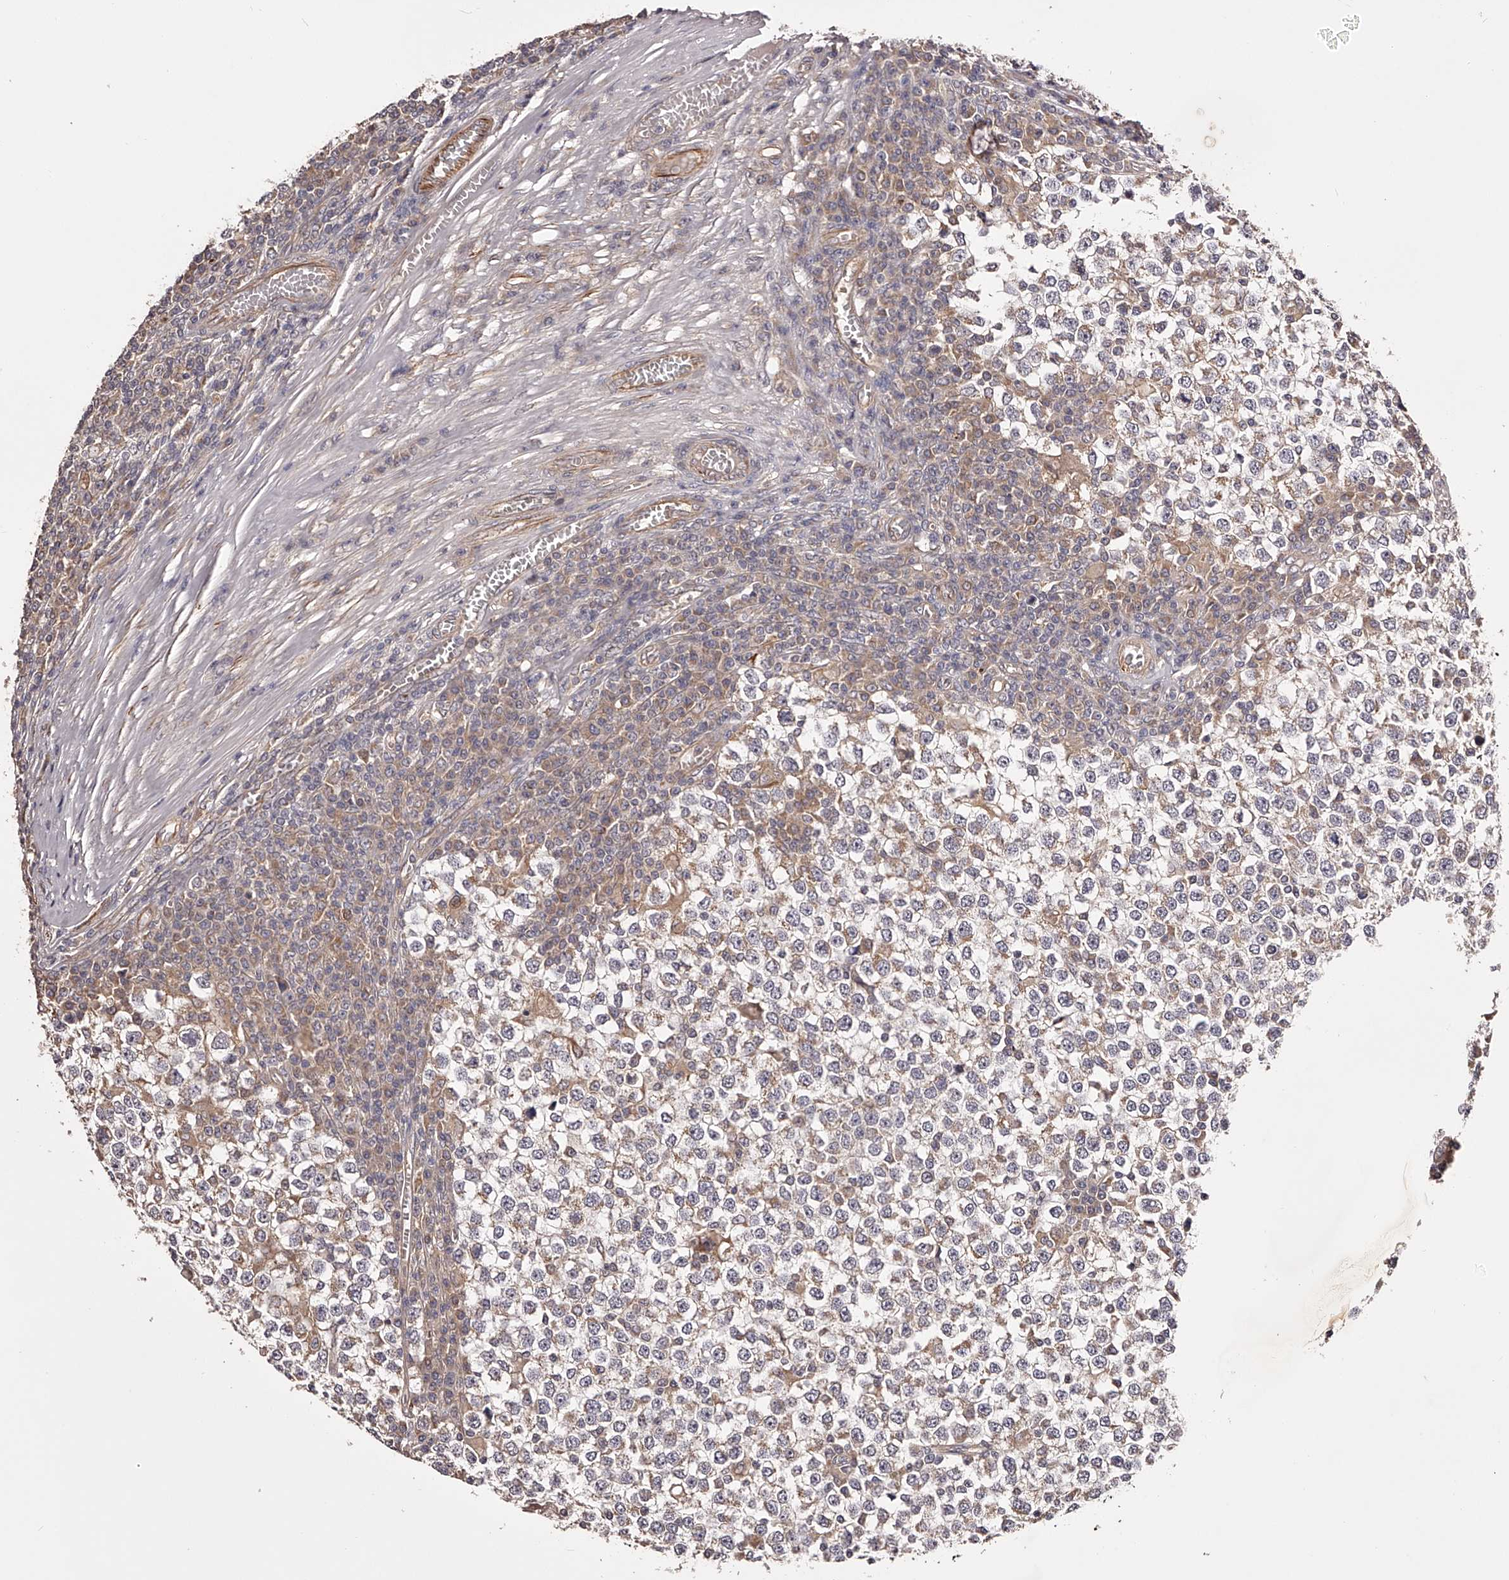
{"staining": {"intensity": "weak", "quantity": ">75%", "location": "cytoplasmic/membranous"}, "tissue": "testis cancer", "cell_type": "Tumor cells", "image_type": "cancer", "snomed": [{"axis": "morphology", "description": "Seminoma, NOS"}, {"axis": "topography", "description": "Testis"}], "caption": "High-magnification brightfield microscopy of seminoma (testis) stained with DAB (3,3'-diaminobenzidine) (brown) and counterstained with hematoxylin (blue). tumor cells exhibit weak cytoplasmic/membranous staining is present in about>75% of cells. The staining is performed using DAB brown chromogen to label protein expression. The nuclei are counter-stained blue using hematoxylin.", "gene": "ODF2L", "patient": {"sex": "male", "age": 65}}